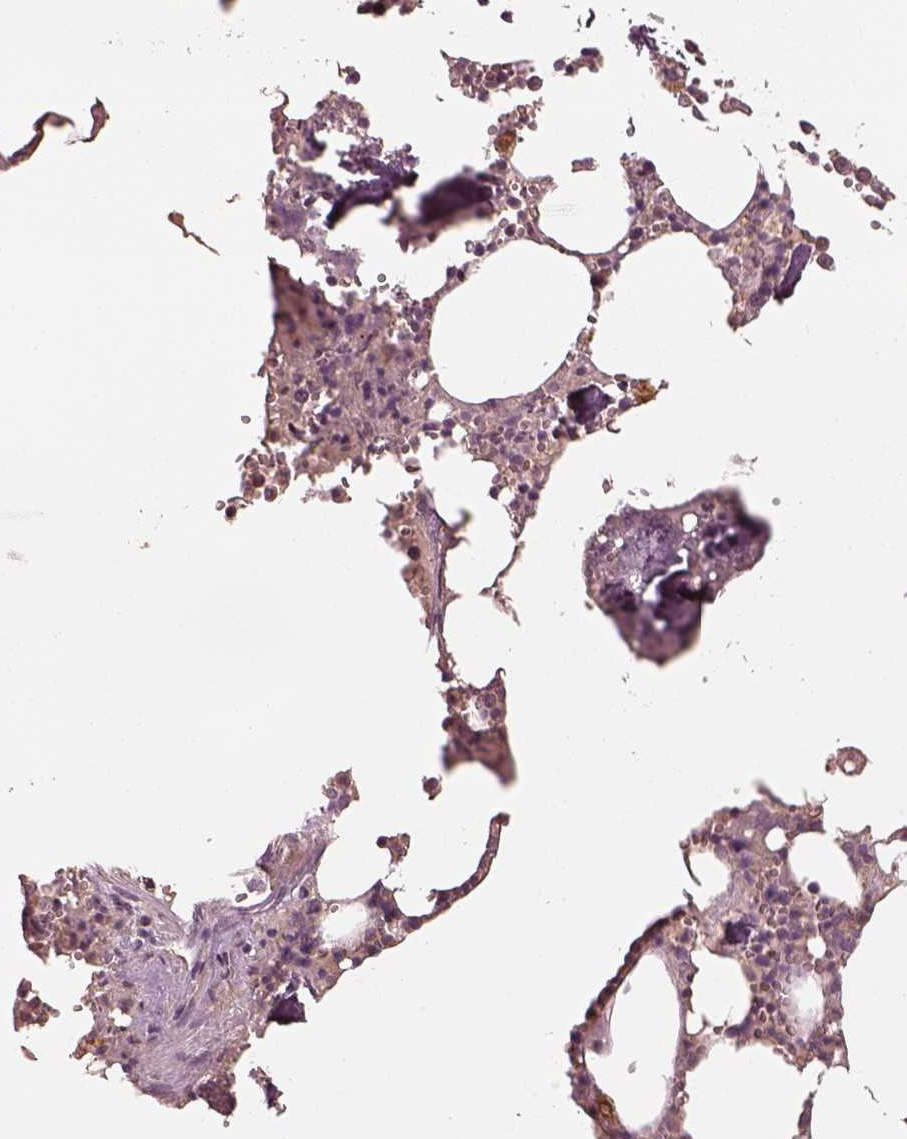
{"staining": {"intensity": "negative", "quantity": "none", "location": "none"}, "tissue": "bone marrow", "cell_type": "Hematopoietic cells", "image_type": "normal", "snomed": [{"axis": "morphology", "description": "Normal tissue, NOS"}, {"axis": "topography", "description": "Bone marrow"}], "caption": "A histopathology image of bone marrow stained for a protein displays no brown staining in hematopoietic cells.", "gene": "OTOGL", "patient": {"sex": "male", "age": 54}}